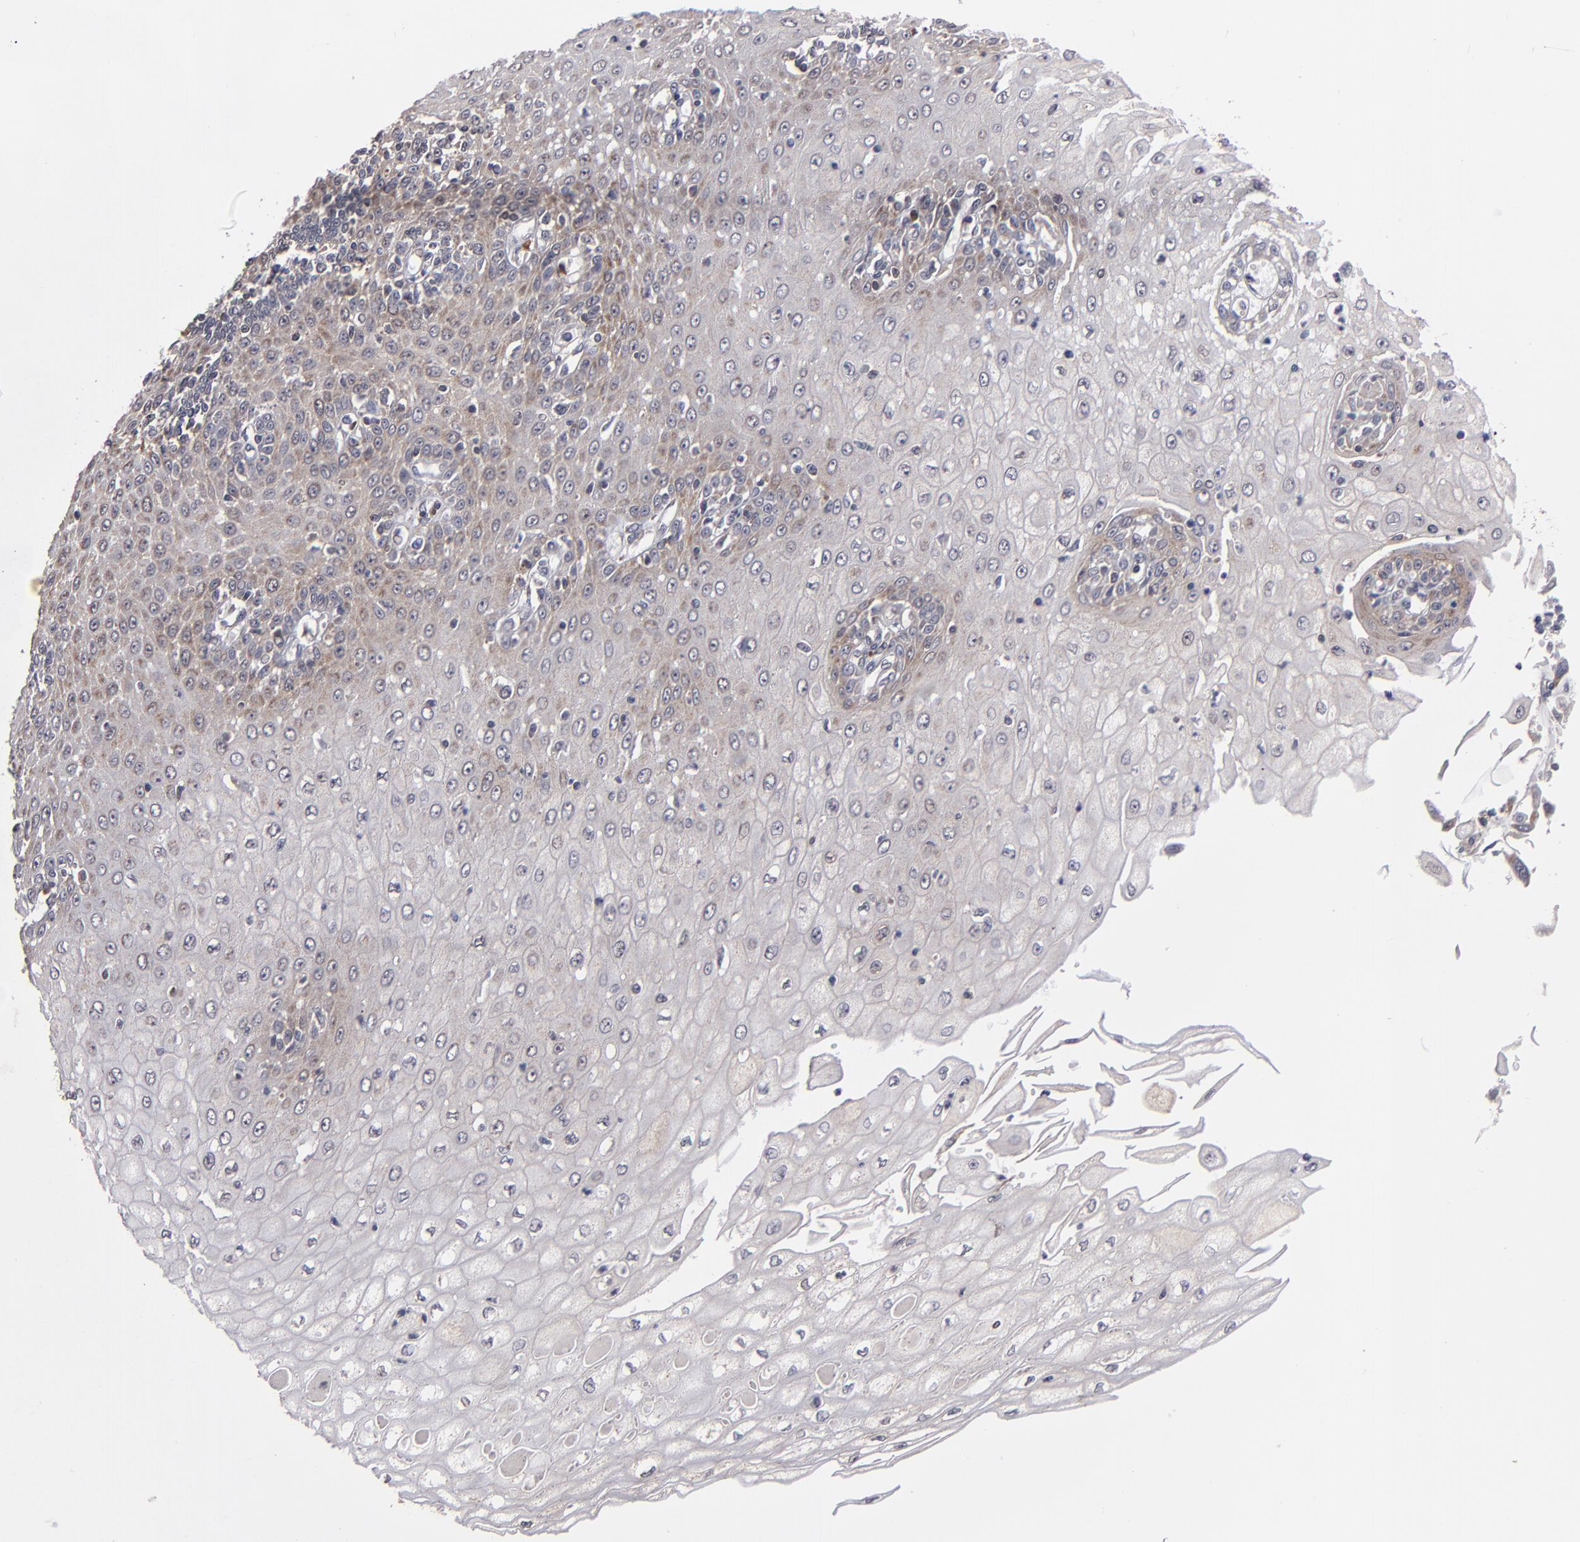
{"staining": {"intensity": "weak", "quantity": "25%-75%", "location": "cytoplasmic/membranous"}, "tissue": "esophagus", "cell_type": "Squamous epithelial cells", "image_type": "normal", "snomed": [{"axis": "morphology", "description": "Normal tissue, NOS"}, {"axis": "topography", "description": "Esophagus"}], "caption": "Benign esophagus shows weak cytoplasmic/membranous staining in about 25%-75% of squamous epithelial cells.", "gene": "GLCCI1", "patient": {"sex": "male", "age": 65}}